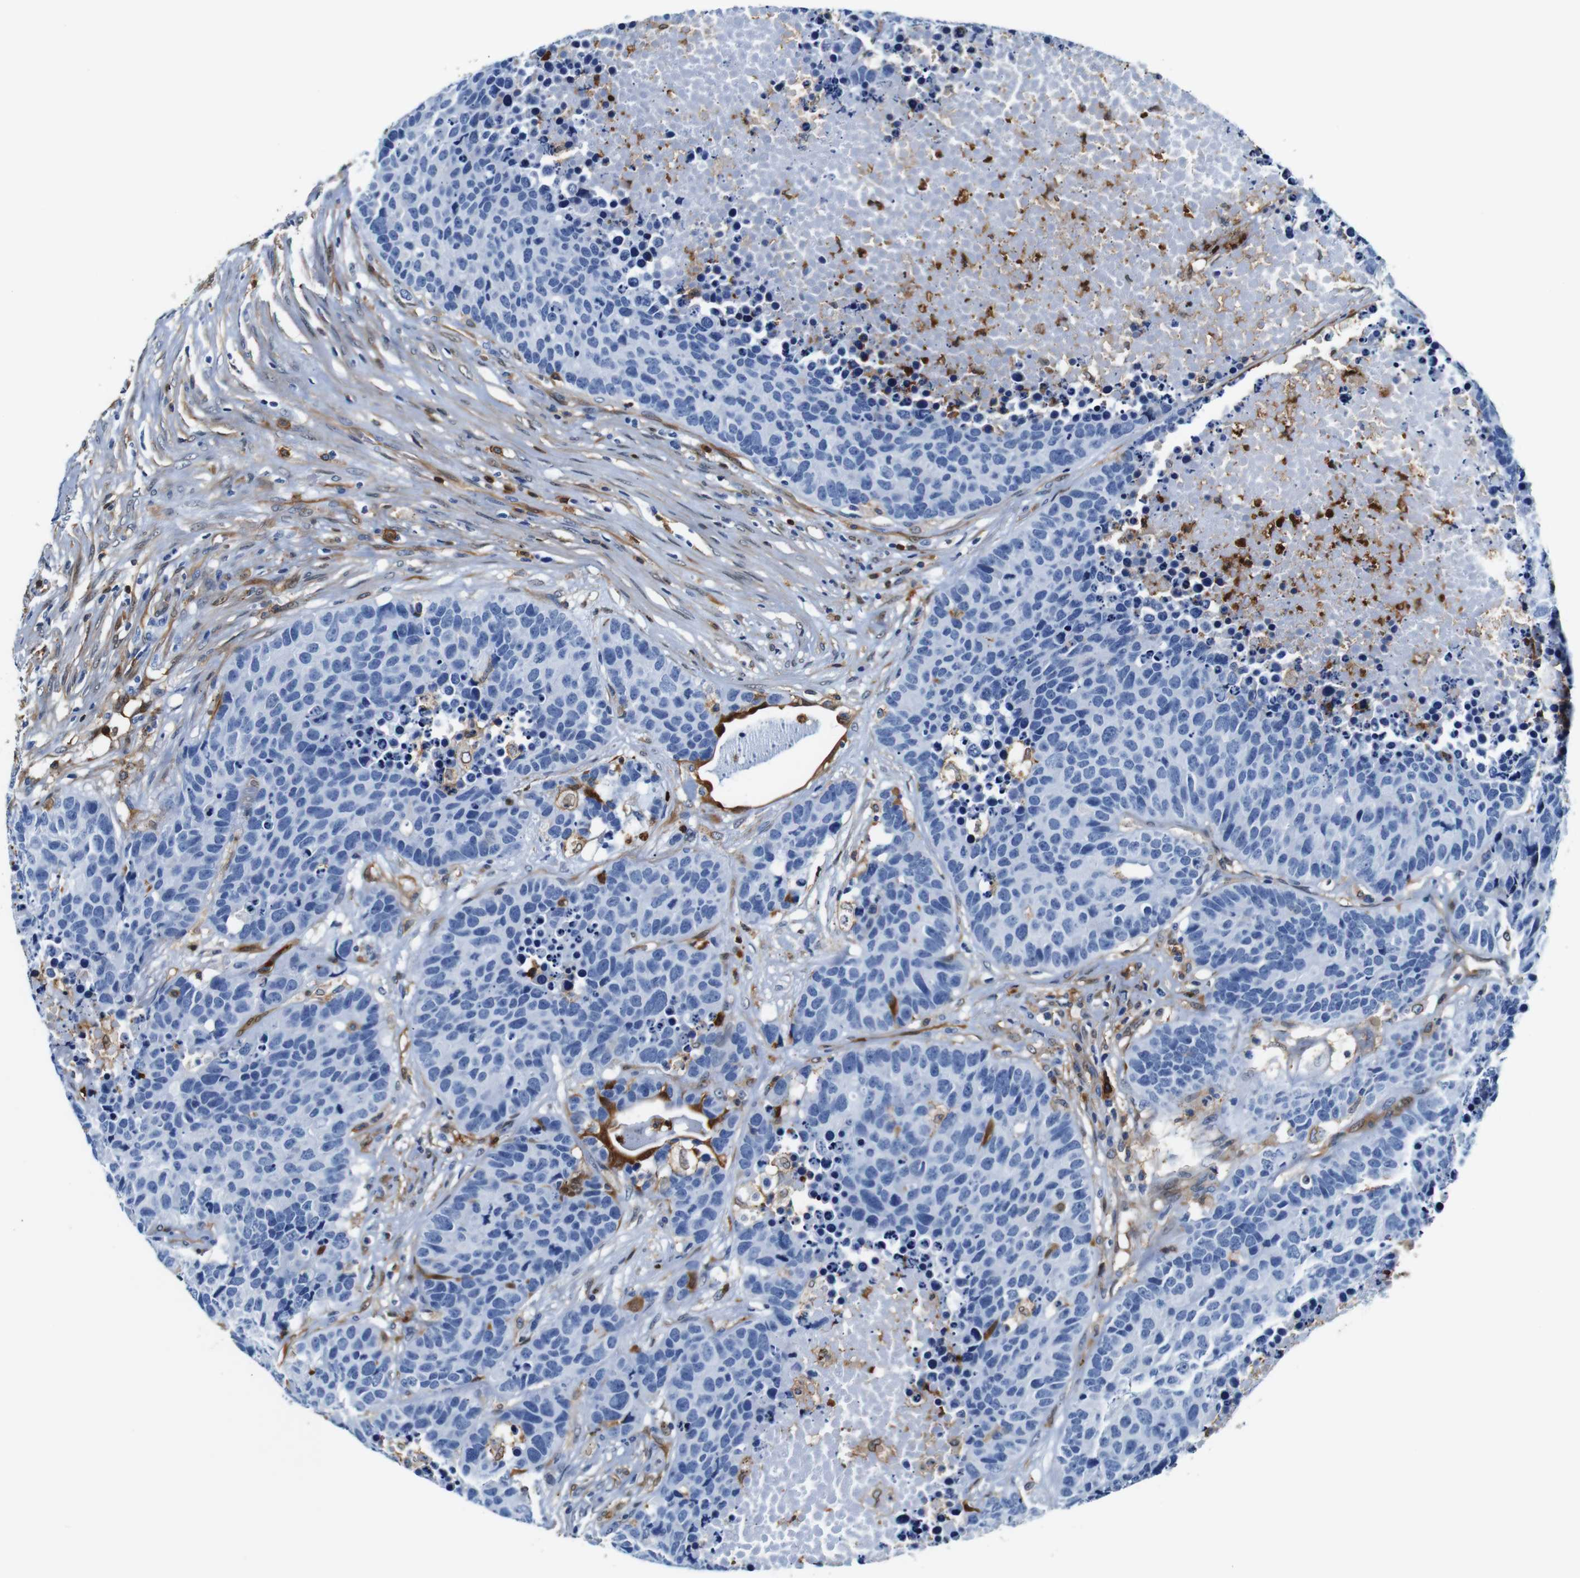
{"staining": {"intensity": "negative", "quantity": "none", "location": "none"}, "tissue": "carcinoid", "cell_type": "Tumor cells", "image_type": "cancer", "snomed": [{"axis": "morphology", "description": "Carcinoid, malignant, NOS"}, {"axis": "topography", "description": "Lung"}], "caption": "Immunohistochemistry (IHC) of human carcinoid demonstrates no staining in tumor cells.", "gene": "ANXA1", "patient": {"sex": "male", "age": 60}}